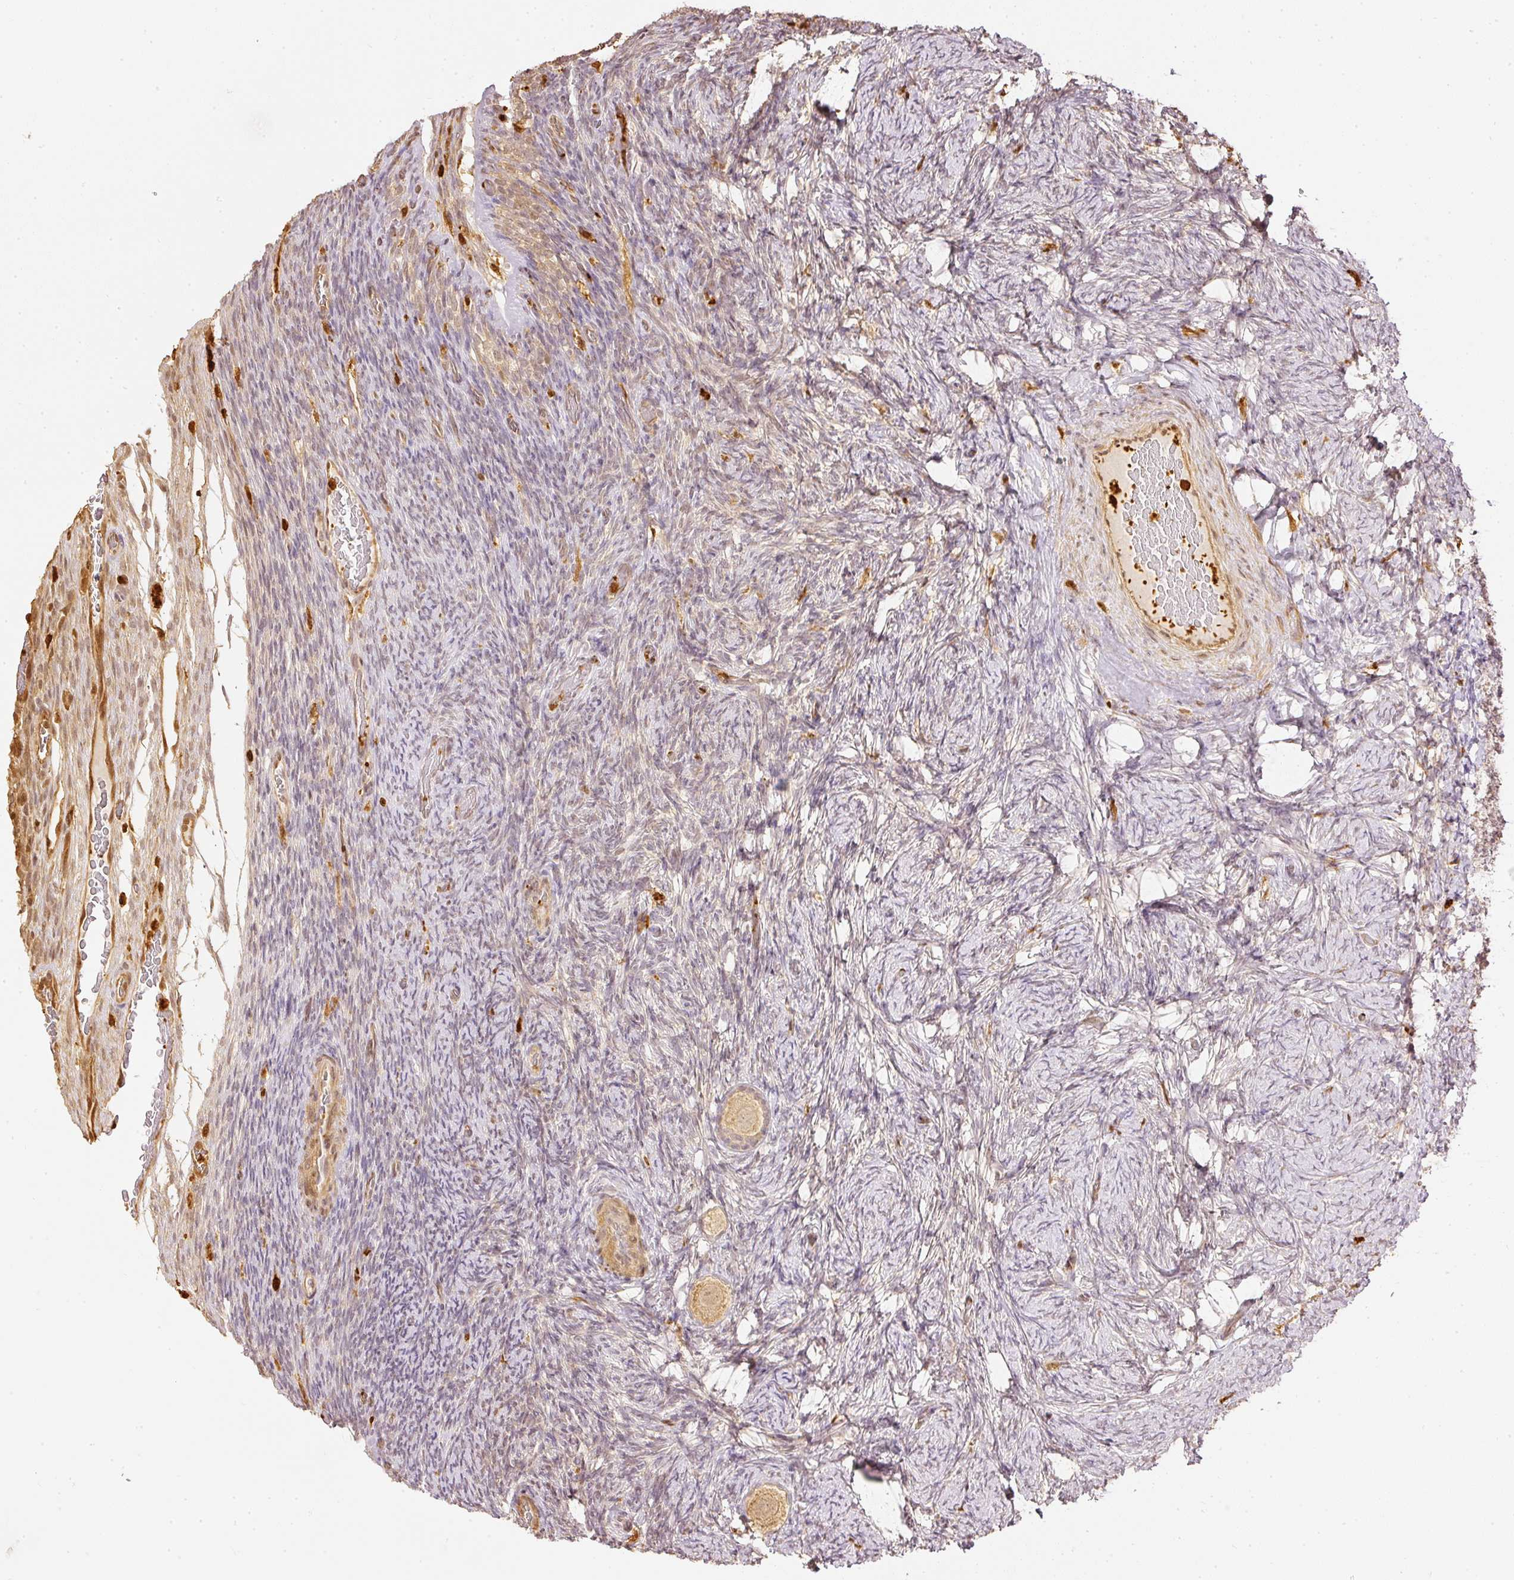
{"staining": {"intensity": "moderate", "quantity": ">75%", "location": "cytoplasmic/membranous"}, "tissue": "ovary", "cell_type": "Follicle cells", "image_type": "normal", "snomed": [{"axis": "morphology", "description": "Normal tissue, NOS"}, {"axis": "topography", "description": "Ovary"}], "caption": "The micrograph displays immunohistochemical staining of unremarkable ovary. There is moderate cytoplasmic/membranous positivity is identified in about >75% of follicle cells.", "gene": "PFN1", "patient": {"sex": "female", "age": 34}}